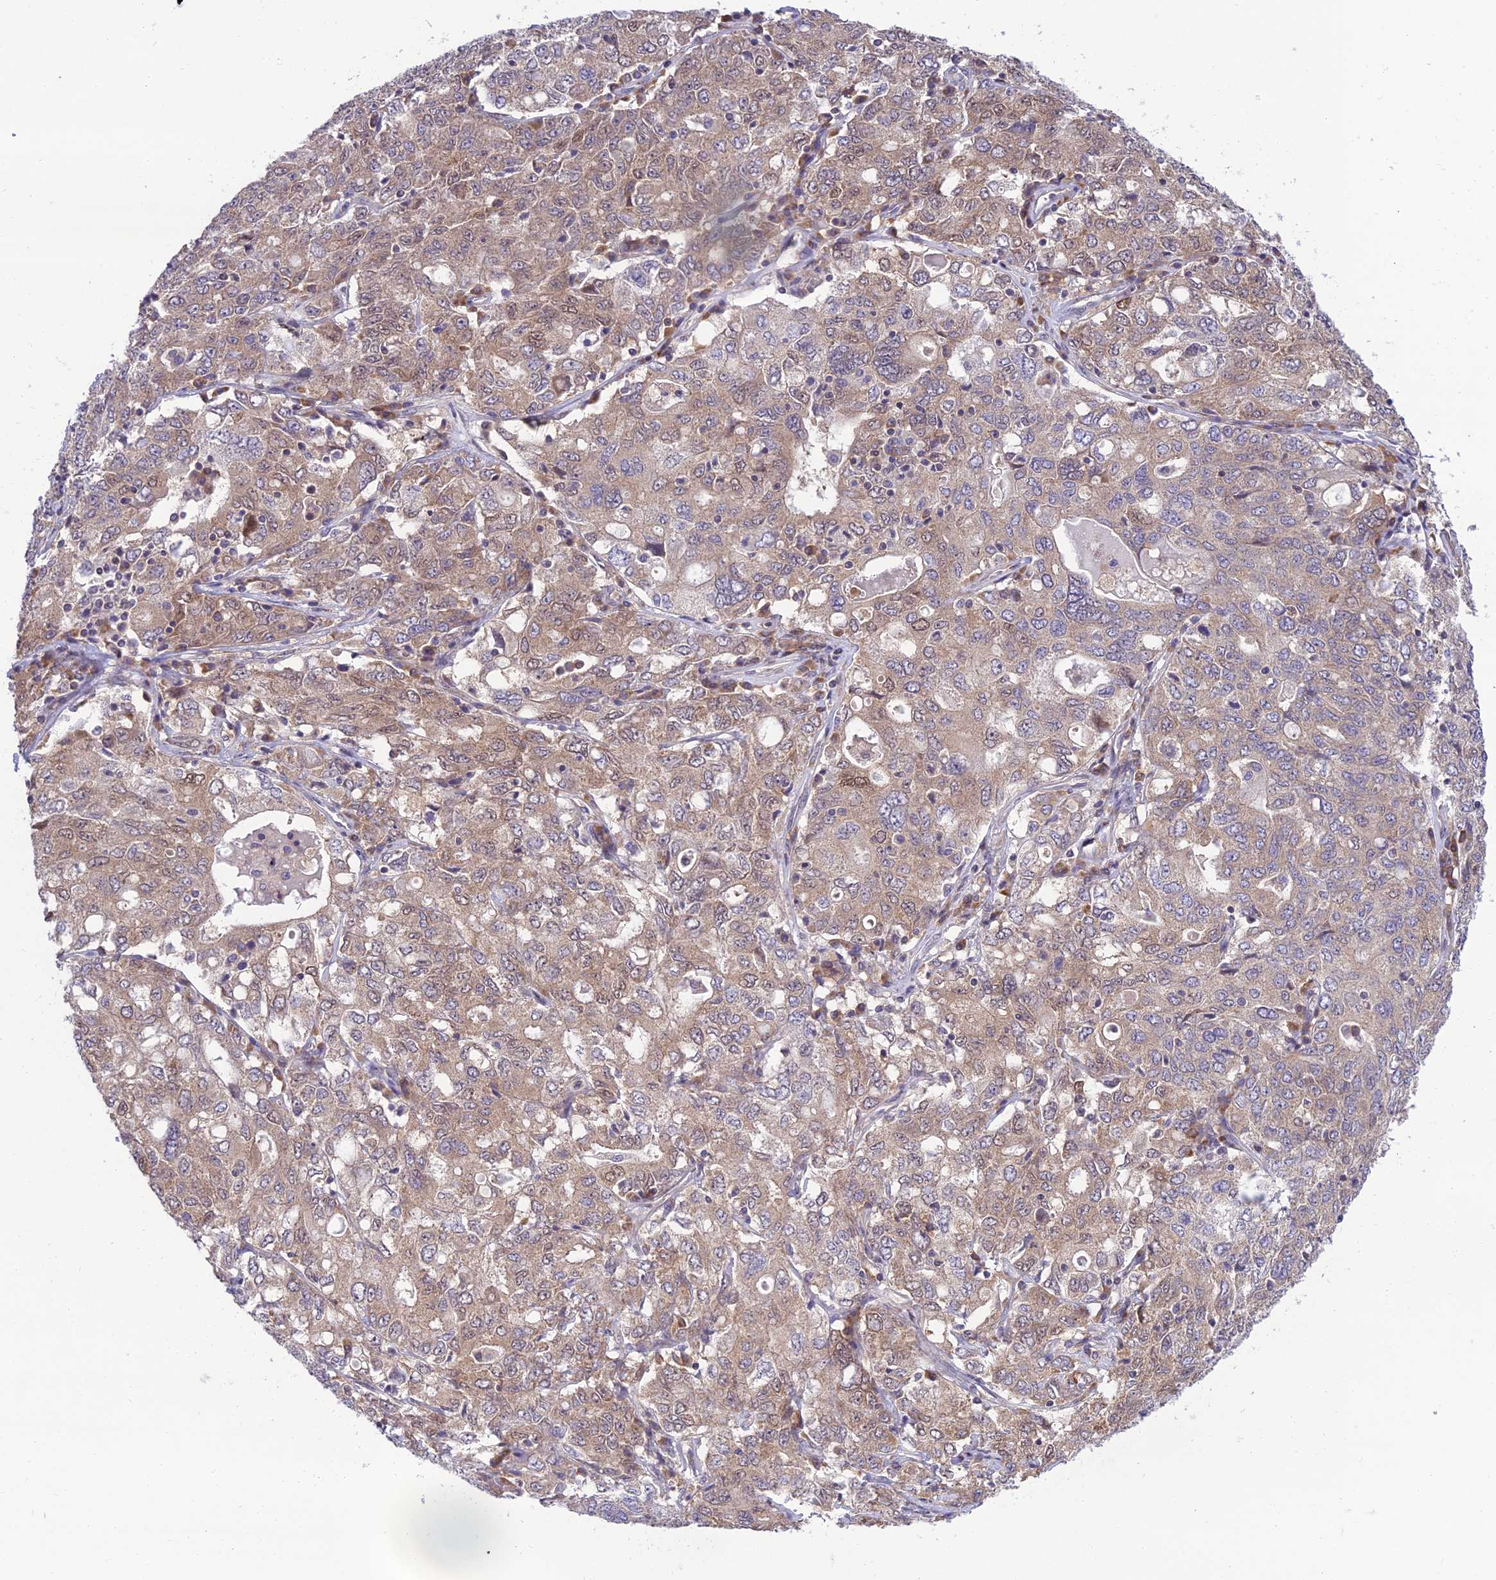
{"staining": {"intensity": "weak", "quantity": ">75%", "location": "cytoplasmic/membranous"}, "tissue": "ovarian cancer", "cell_type": "Tumor cells", "image_type": "cancer", "snomed": [{"axis": "morphology", "description": "Carcinoma, endometroid"}, {"axis": "topography", "description": "Ovary"}], "caption": "The micrograph shows staining of ovarian cancer, revealing weak cytoplasmic/membranous protein staining (brown color) within tumor cells.", "gene": "CLCN7", "patient": {"sex": "female", "age": 62}}